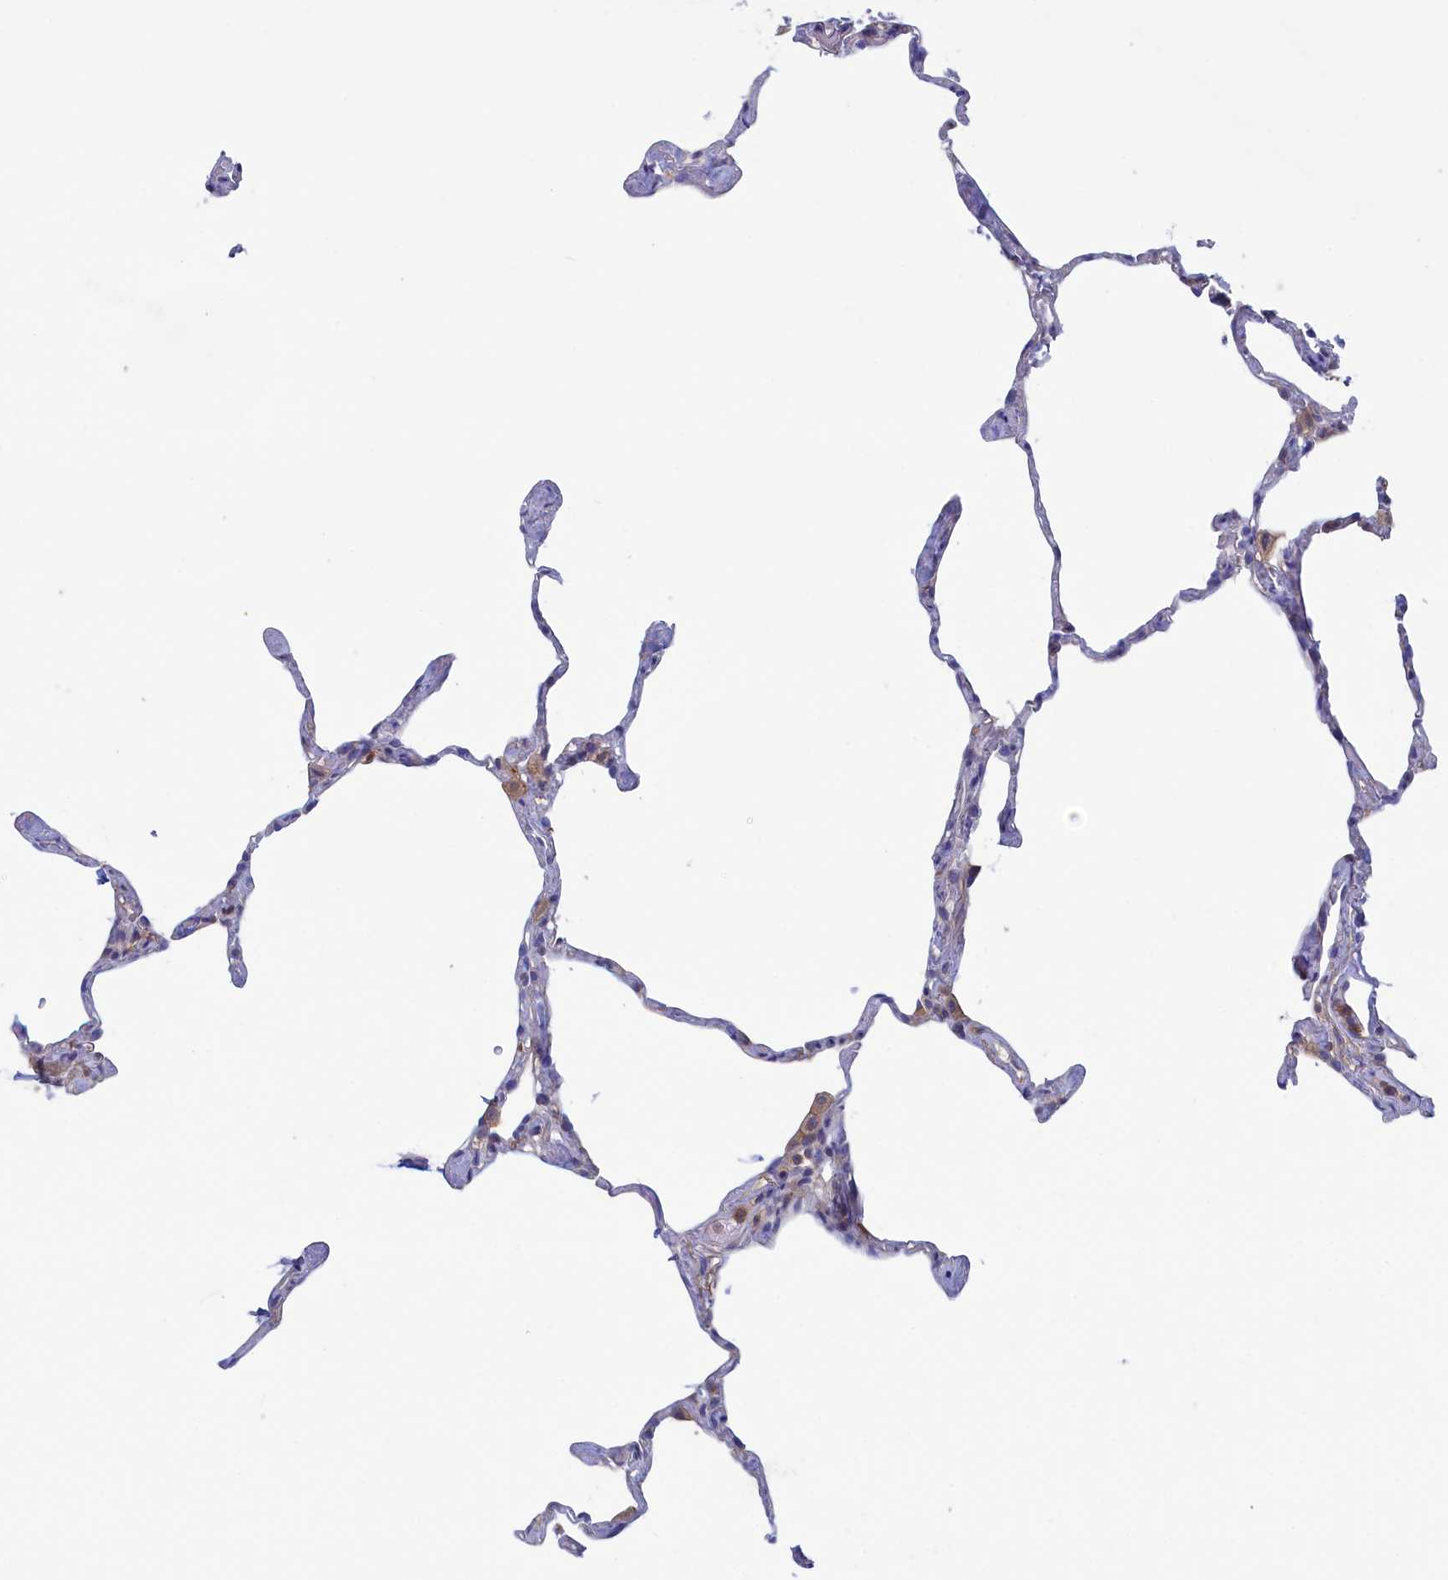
{"staining": {"intensity": "negative", "quantity": "none", "location": "none"}, "tissue": "lung", "cell_type": "Alveolar cells", "image_type": "normal", "snomed": [{"axis": "morphology", "description": "Normal tissue, NOS"}, {"axis": "topography", "description": "Lung"}], "caption": "This is a photomicrograph of immunohistochemistry staining of benign lung, which shows no positivity in alveolar cells.", "gene": "SYNDIG1L", "patient": {"sex": "male", "age": 65}}